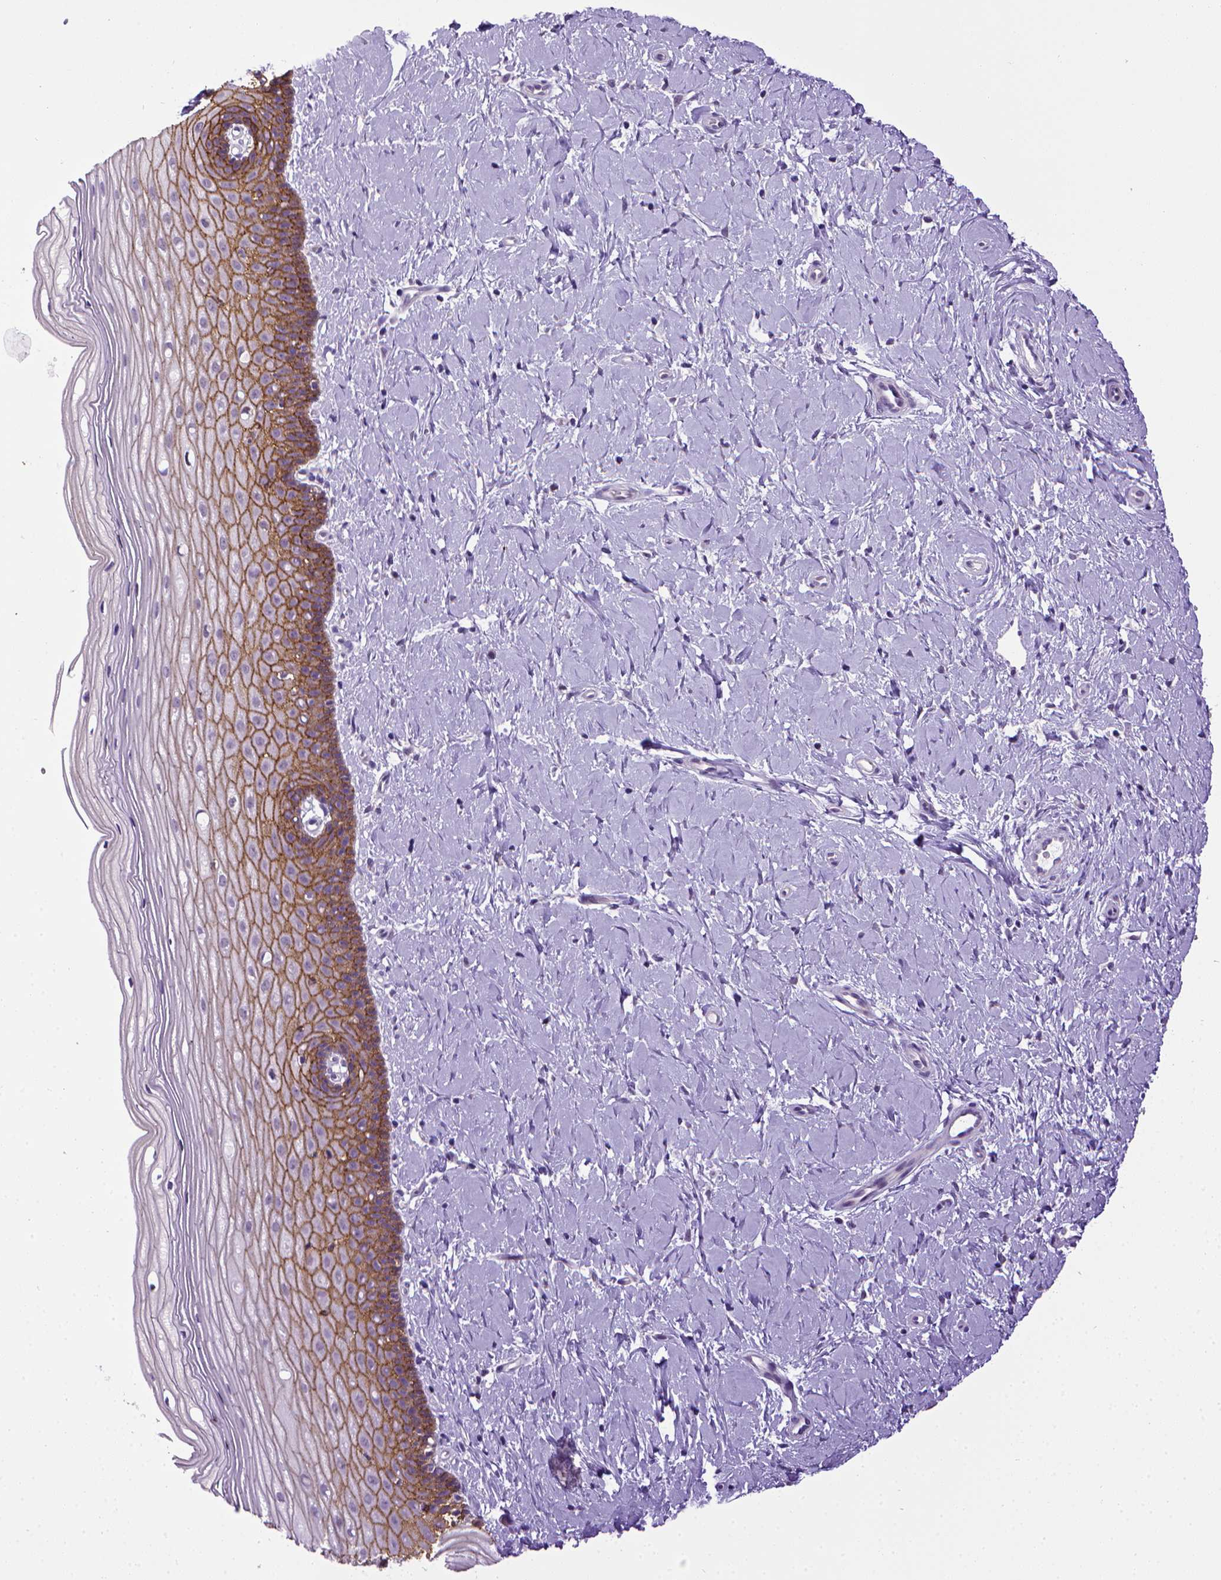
{"staining": {"intensity": "strong", "quantity": ">75%", "location": "cytoplasmic/membranous"}, "tissue": "cervix", "cell_type": "Glandular cells", "image_type": "normal", "snomed": [{"axis": "morphology", "description": "Normal tissue, NOS"}, {"axis": "topography", "description": "Cervix"}], "caption": "Human cervix stained with a brown dye demonstrates strong cytoplasmic/membranous positive expression in about >75% of glandular cells.", "gene": "CDH1", "patient": {"sex": "female", "age": 37}}